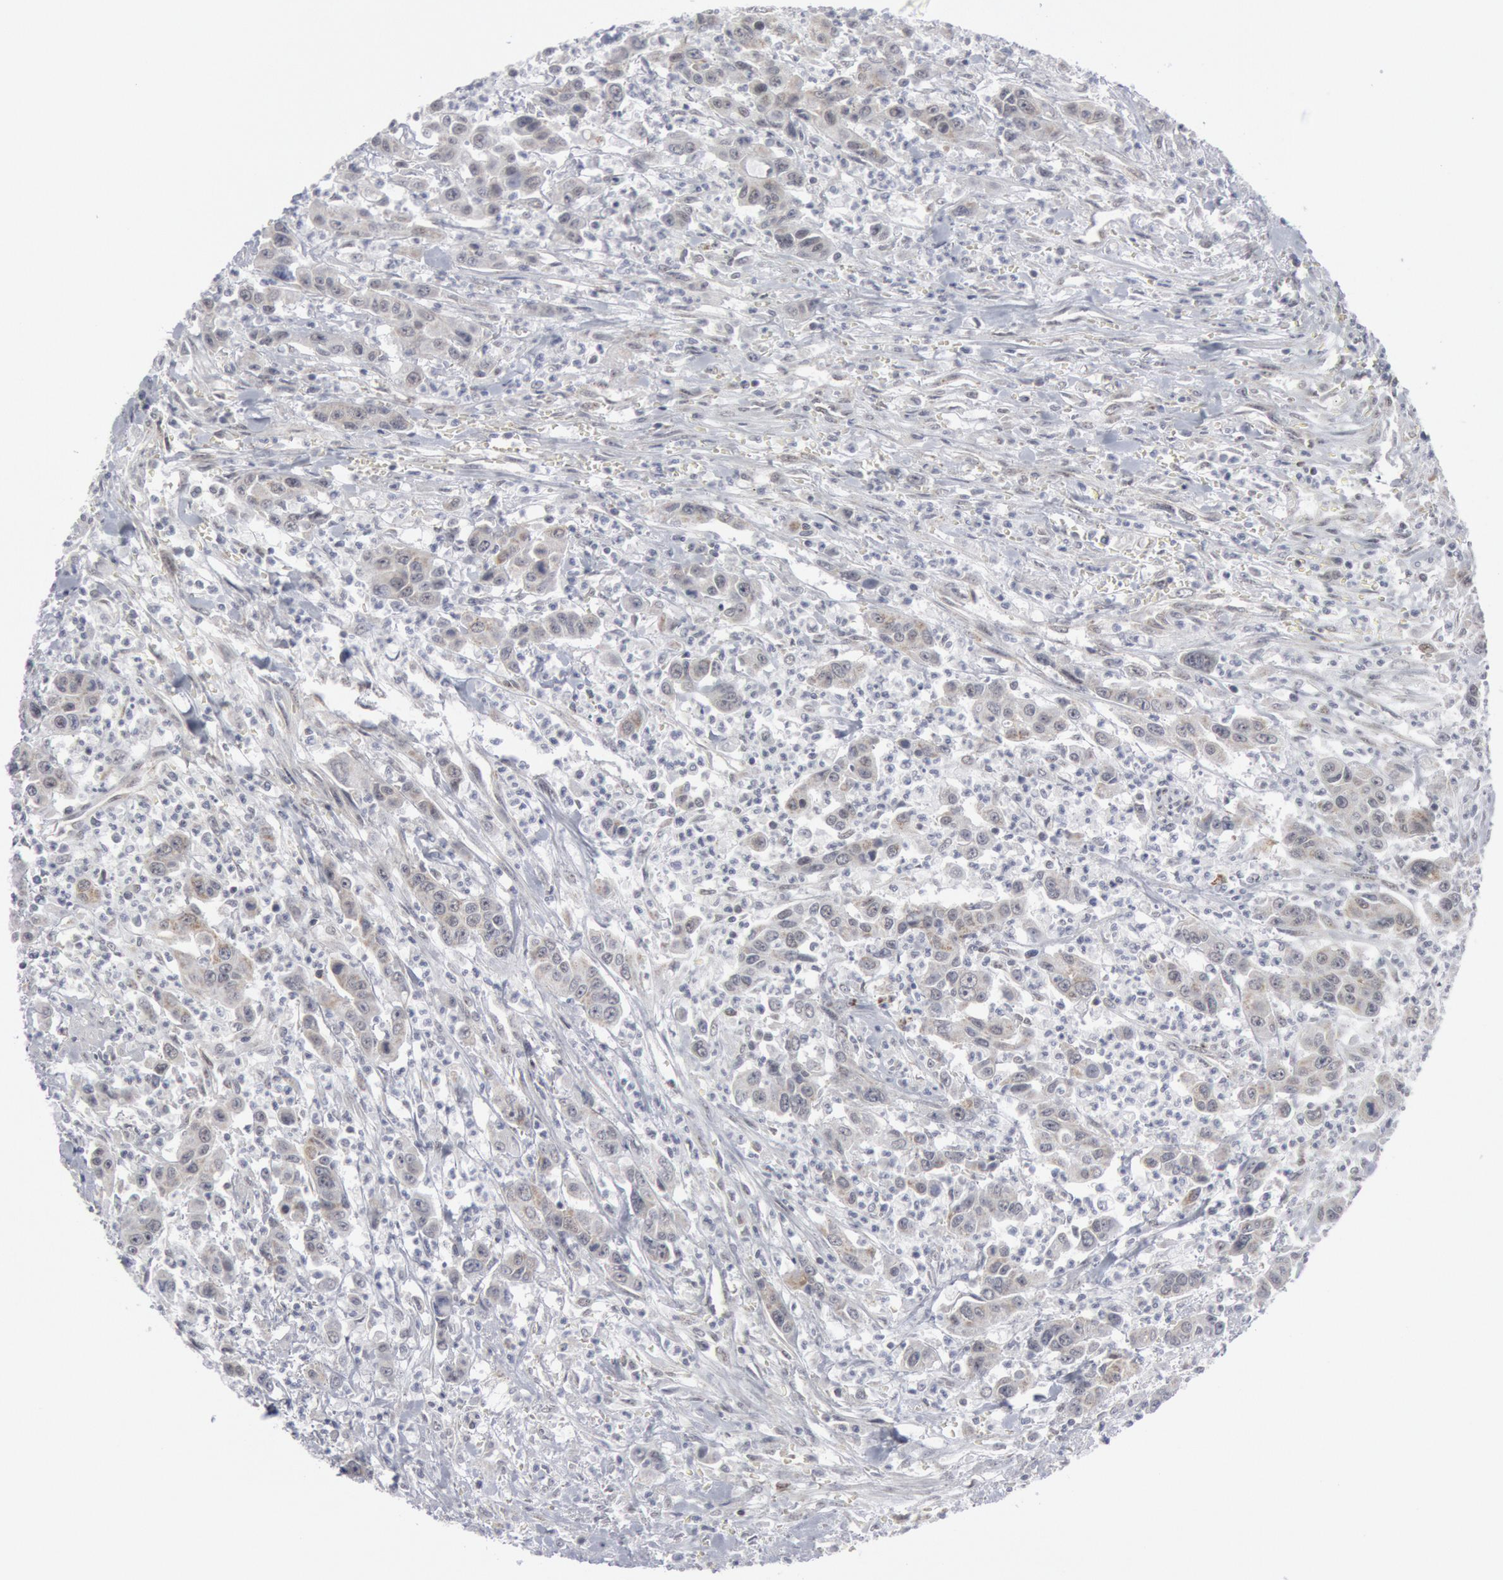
{"staining": {"intensity": "negative", "quantity": "none", "location": "none"}, "tissue": "urothelial cancer", "cell_type": "Tumor cells", "image_type": "cancer", "snomed": [{"axis": "morphology", "description": "Urothelial carcinoma, High grade"}, {"axis": "topography", "description": "Urinary bladder"}], "caption": "Immunohistochemical staining of human urothelial cancer demonstrates no significant staining in tumor cells.", "gene": "CASP9", "patient": {"sex": "male", "age": 86}}